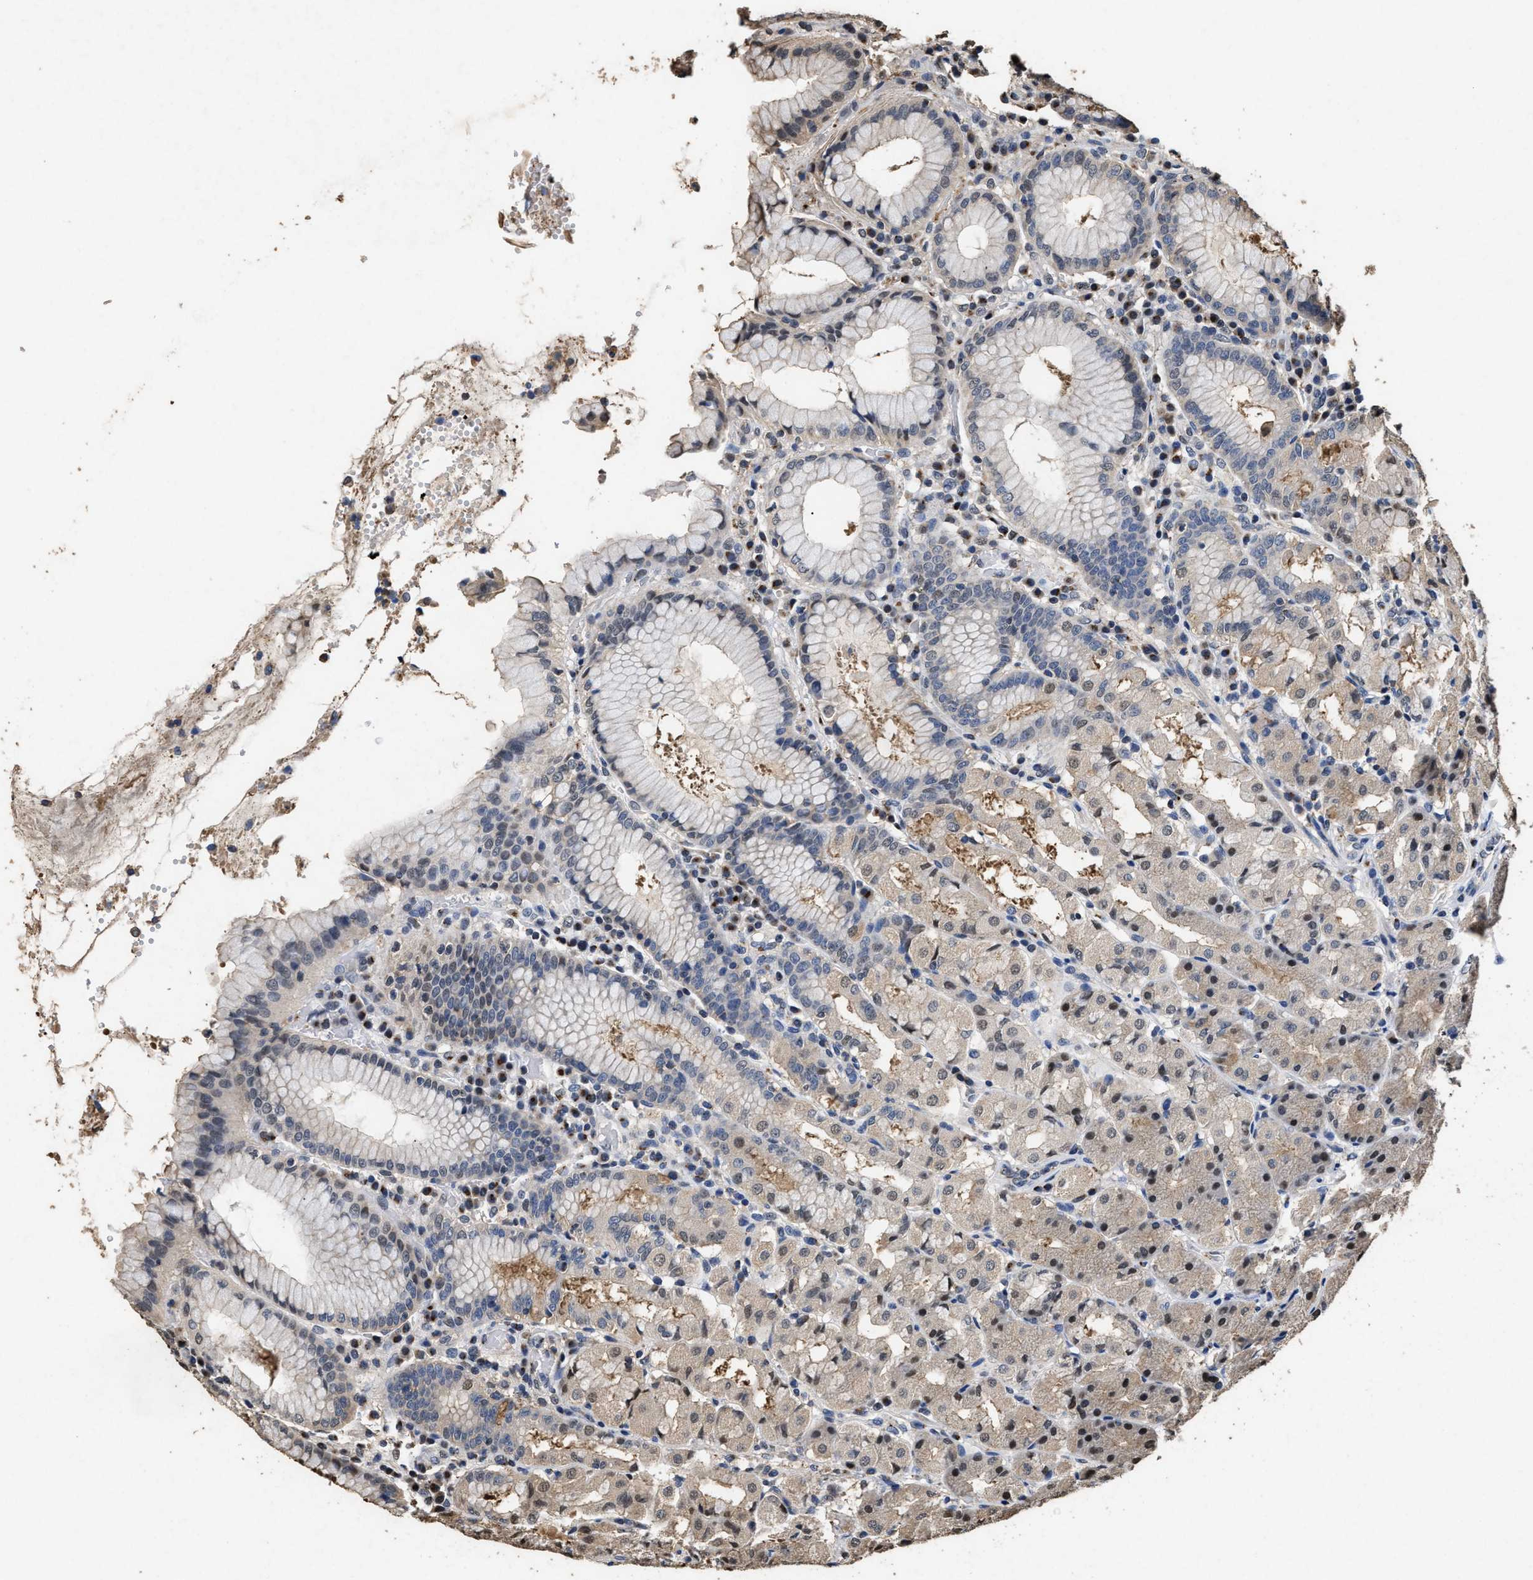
{"staining": {"intensity": "moderate", "quantity": "<25%", "location": "cytoplasmic/membranous,nuclear"}, "tissue": "stomach", "cell_type": "Glandular cells", "image_type": "normal", "snomed": [{"axis": "morphology", "description": "Normal tissue, NOS"}, {"axis": "topography", "description": "Stomach"}, {"axis": "topography", "description": "Stomach, lower"}], "caption": "Moderate cytoplasmic/membranous,nuclear staining is identified in about <25% of glandular cells in normal stomach. The staining was performed using DAB to visualize the protein expression in brown, while the nuclei were stained in blue with hematoxylin (Magnification: 20x).", "gene": "TPST2", "patient": {"sex": "female", "age": 56}}